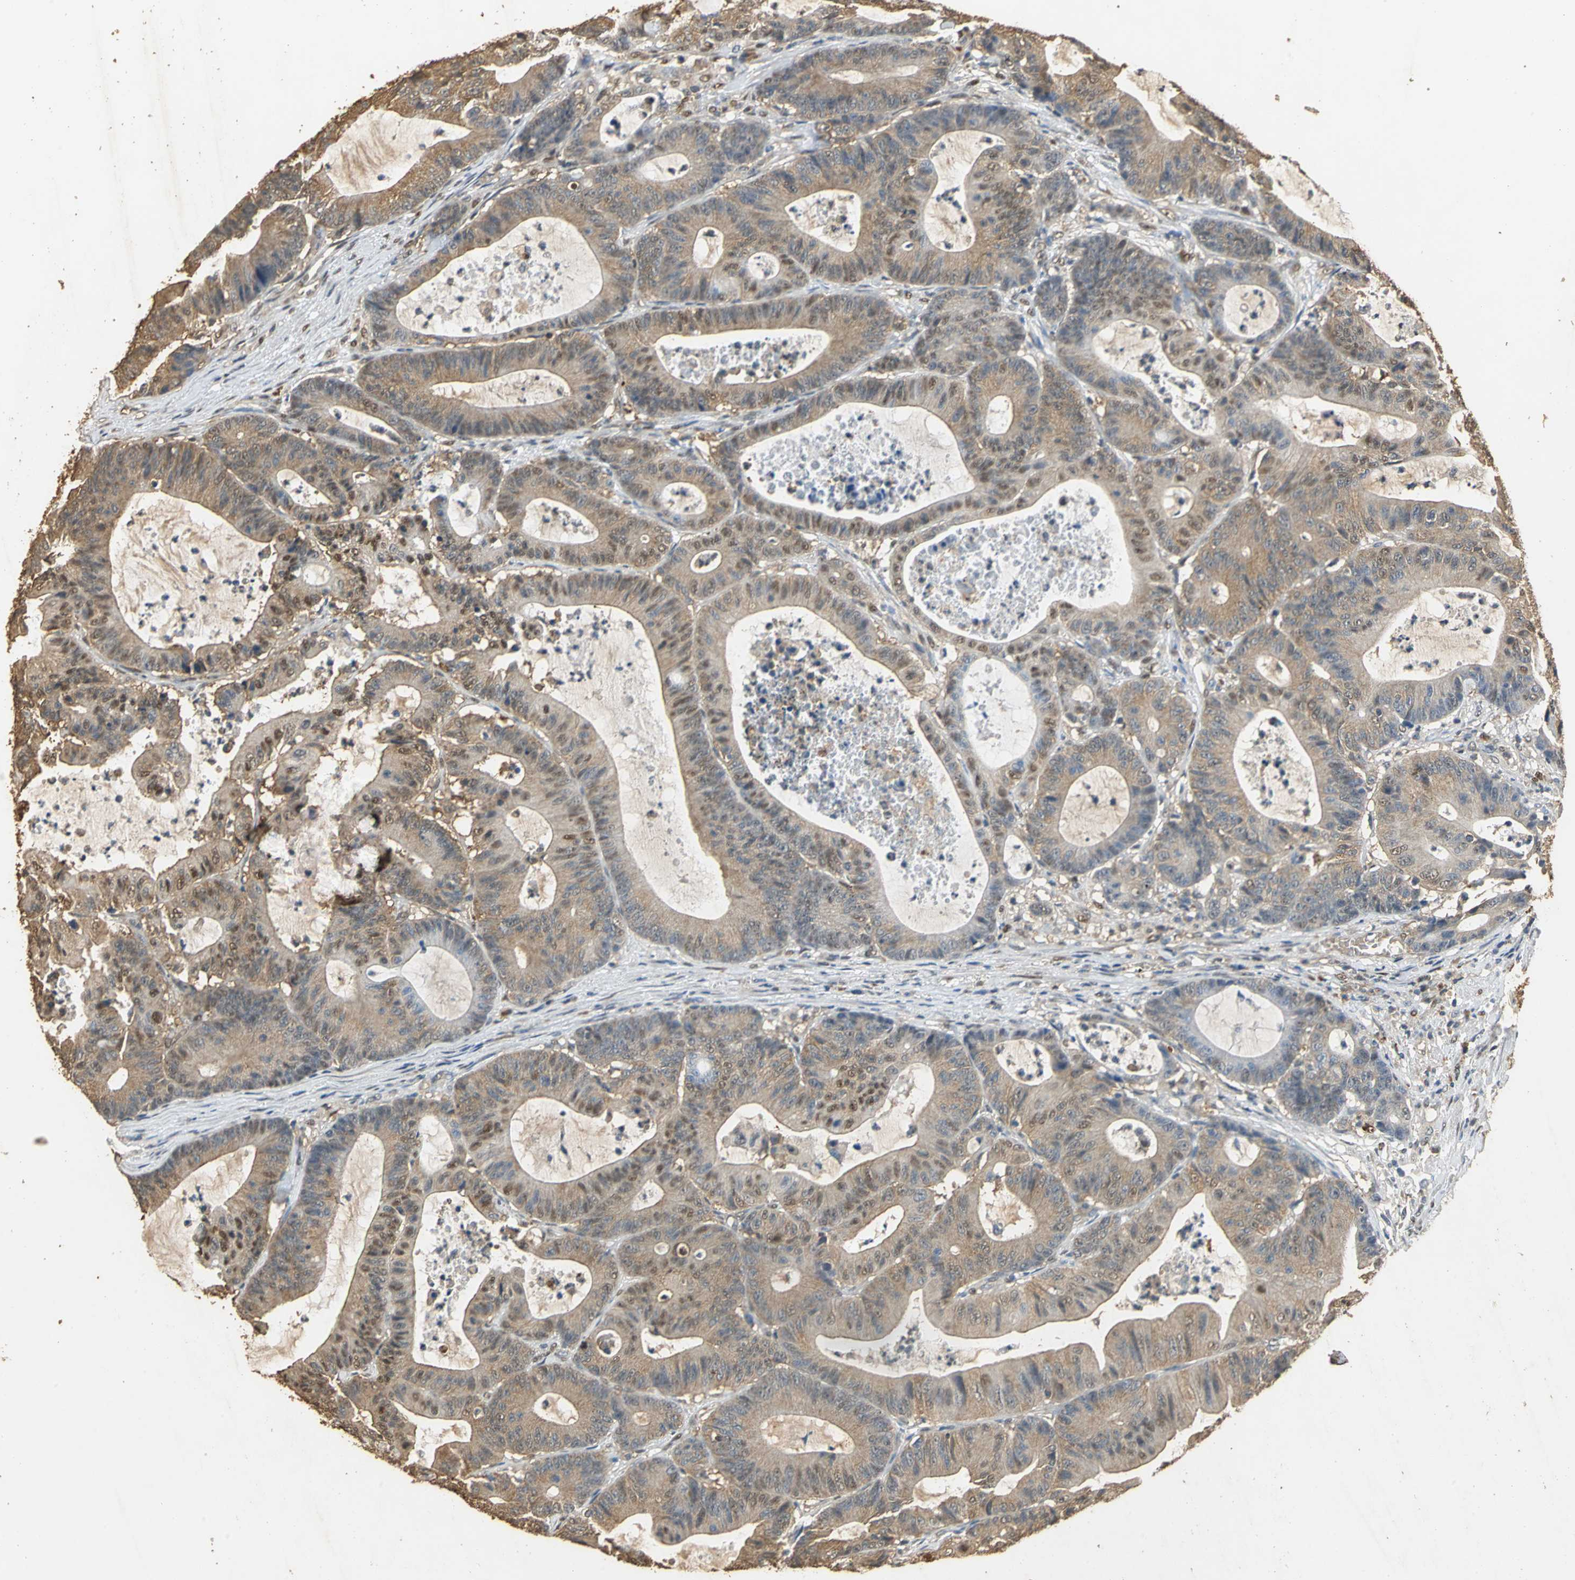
{"staining": {"intensity": "moderate", "quantity": ">75%", "location": "cytoplasmic/membranous"}, "tissue": "colorectal cancer", "cell_type": "Tumor cells", "image_type": "cancer", "snomed": [{"axis": "morphology", "description": "Adenocarcinoma, NOS"}, {"axis": "topography", "description": "Colon"}], "caption": "A brown stain shows moderate cytoplasmic/membranous positivity of a protein in human adenocarcinoma (colorectal) tumor cells. Using DAB (brown) and hematoxylin (blue) stains, captured at high magnification using brightfield microscopy.", "gene": "GAPDH", "patient": {"sex": "female", "age": 84}}